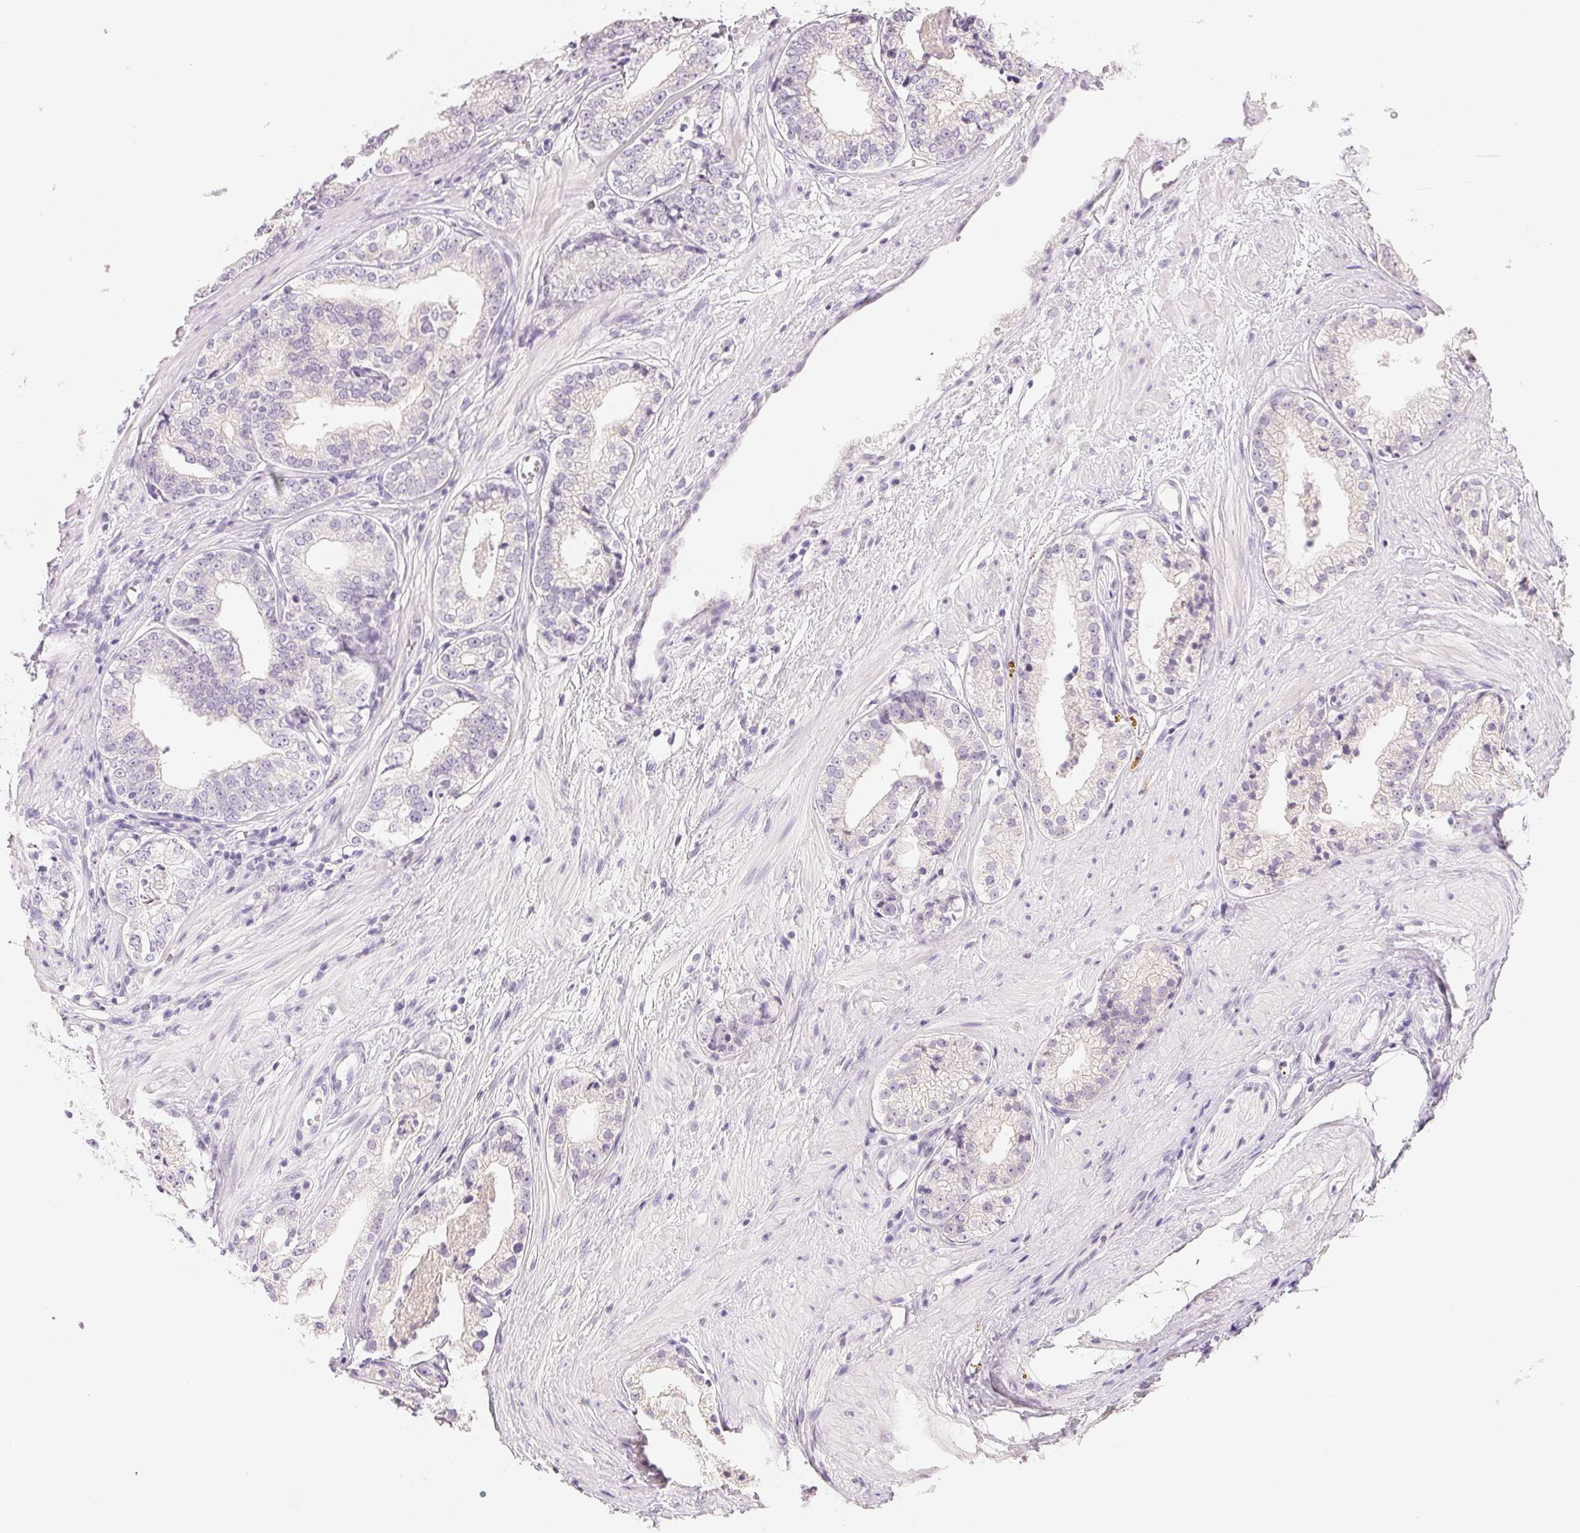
{"staining": {"intensity": "negative", "quantity": "none", "location": "none"}, "tissue": "prostate cancer", "cell_type": "Tumor cells", "image_type": "cancer", "snomed": [{"axis": "morphology", "description": "Adenocarcinoma, Low grade"}, {"axis": "topography", "description": "Prostate"}], "caption": "Immunohistochemistry micrograph of neoplastic tissue: adenocarcinoma (low-grade) (prostate) stained with DAB shows no significant protein expression in tumor cells.", "gene": "SFTPD", "patient": {"sex": "male", "age": 60}}